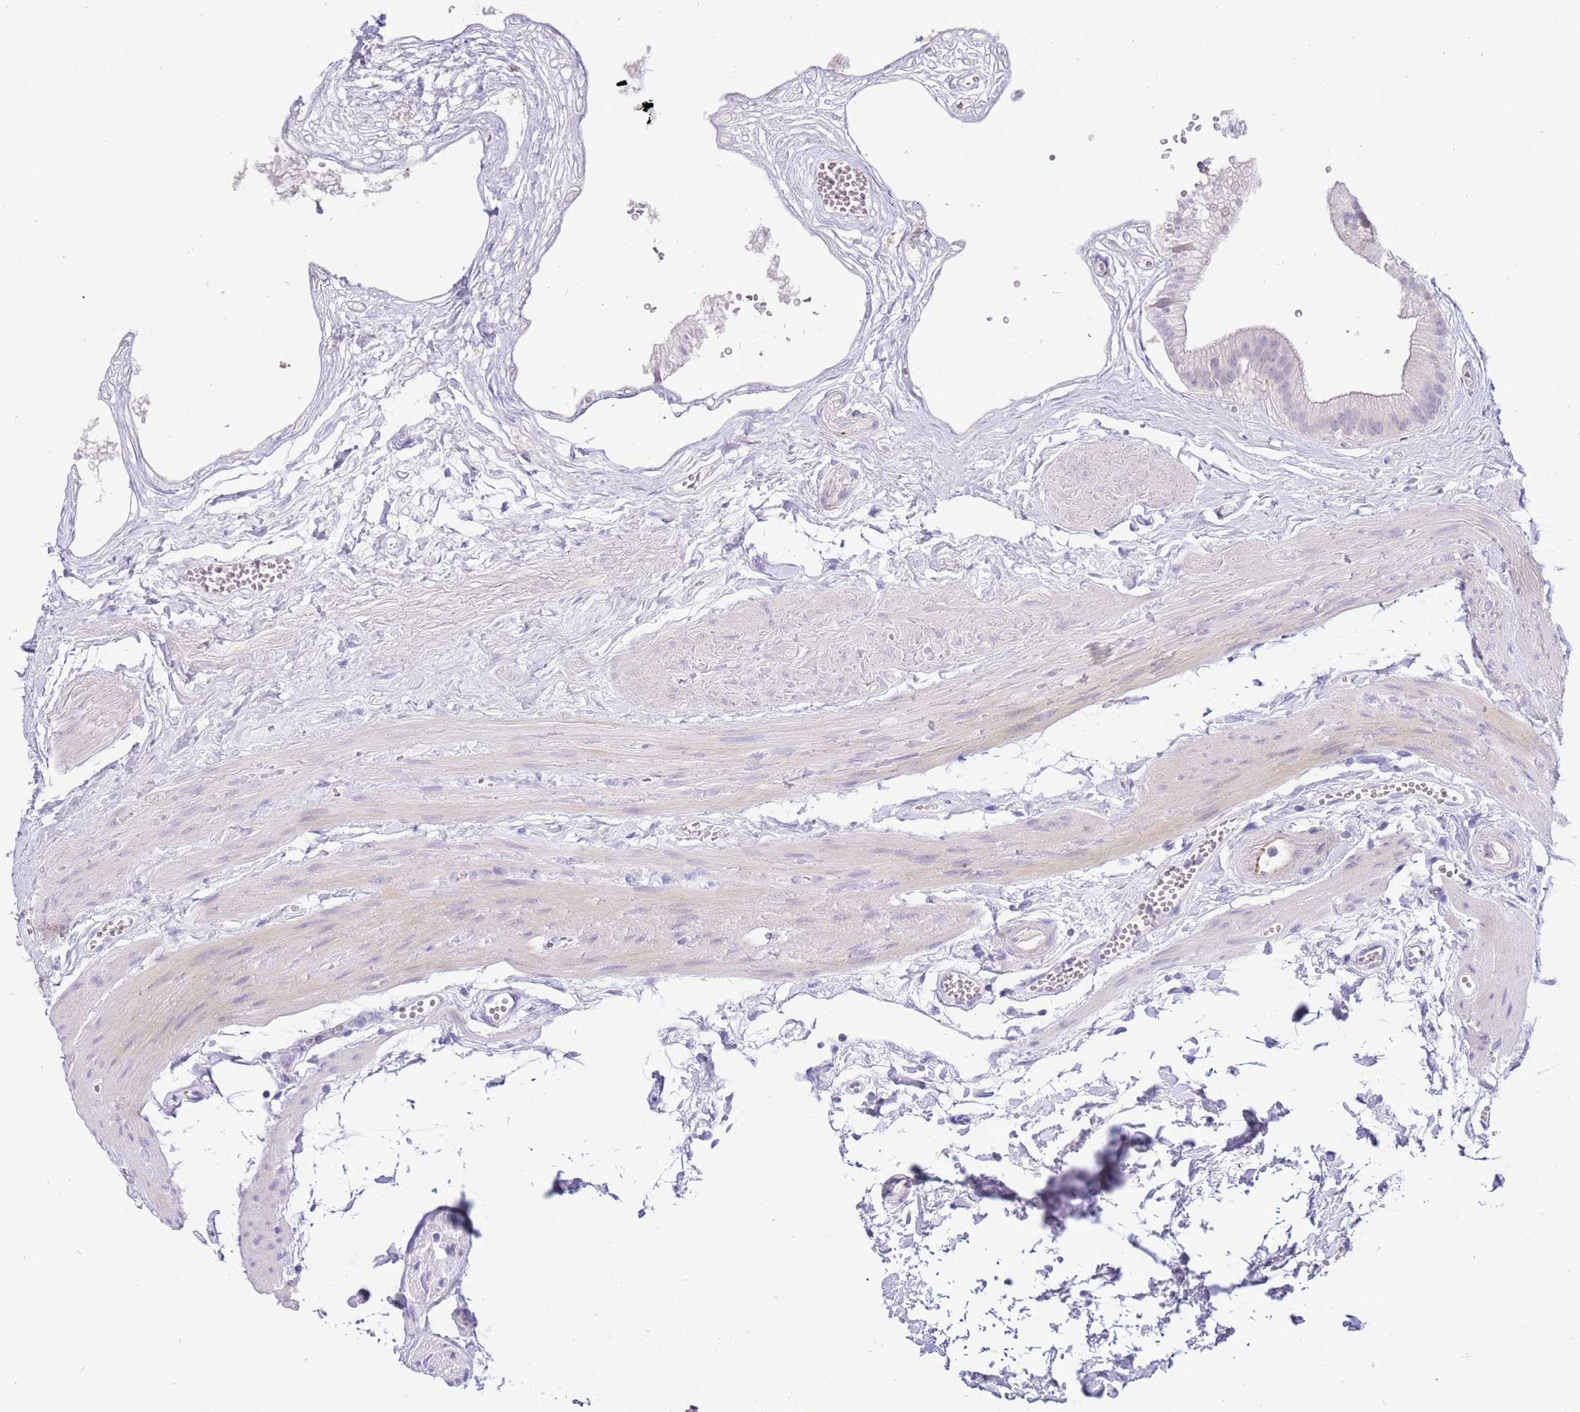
{"staining": {"intensity": "negative", "quantity": "none", "location": "none"}, "tissue": "gallbladder", "cell_type": "Glandular cells", "image_type": "normal", "snomed": [{"axis": "morphology", "description": "Normal tissue, NOS"}, {"axis": "topography", "description": "Gallbladder"}], "caption": "This is an immunohistochemistry (IHC) histopathology image of normal gallbladder. There is no positivity in glandular cells.", "gene": "STK25", "patient": {"sex": "female", "age": 54}}